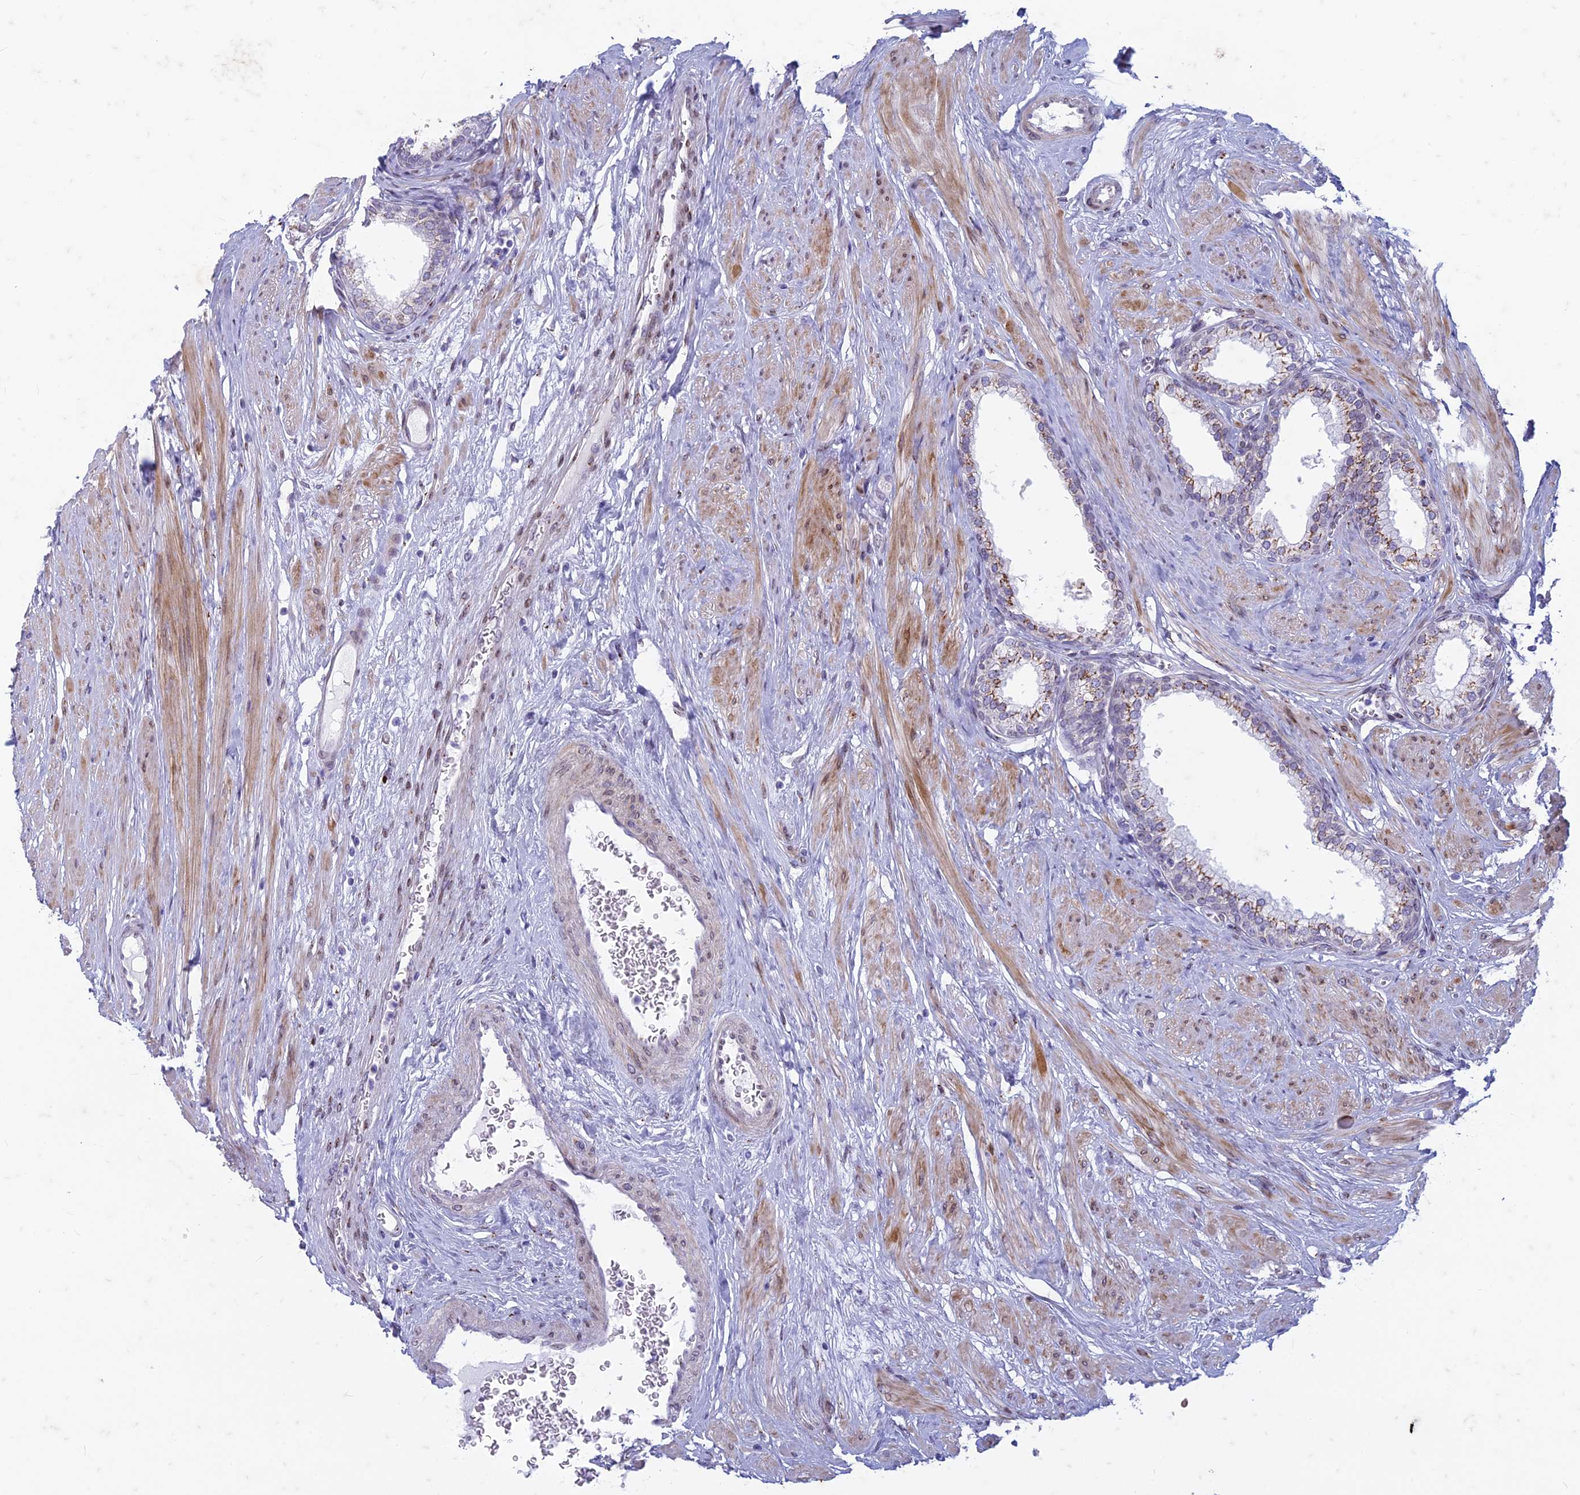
{"staining": {"intensity": "moderate", "quantity": ">75%", "location": "cytoplasmic/membranous"}, "tissue": "prostate", "cell_type": "Glandular cells", "image_type": "normal", "snomed": [{"axis": "morphology", "description": "Normal tissue, NOS"}, {"axis": "morphology", "description": "Urothelial carcinoma, Low grade"}, {"axis": "topography", "description": "Urinary bladder"}, {"axis": "topography", "description": "Prostate"}], "caption": "Moderate cytoplasmic/membranous expression is appreciated in about >75% of glandular cells in normal prostate. The staining is performed using DAB (3,3'-diaminobenzidine) brown chromogen to label protein expression. The nuclei are counter-stained blue using hematoxylin.", "gene": "FAM3C", "patient": {"sex": "male", "age": 60}}